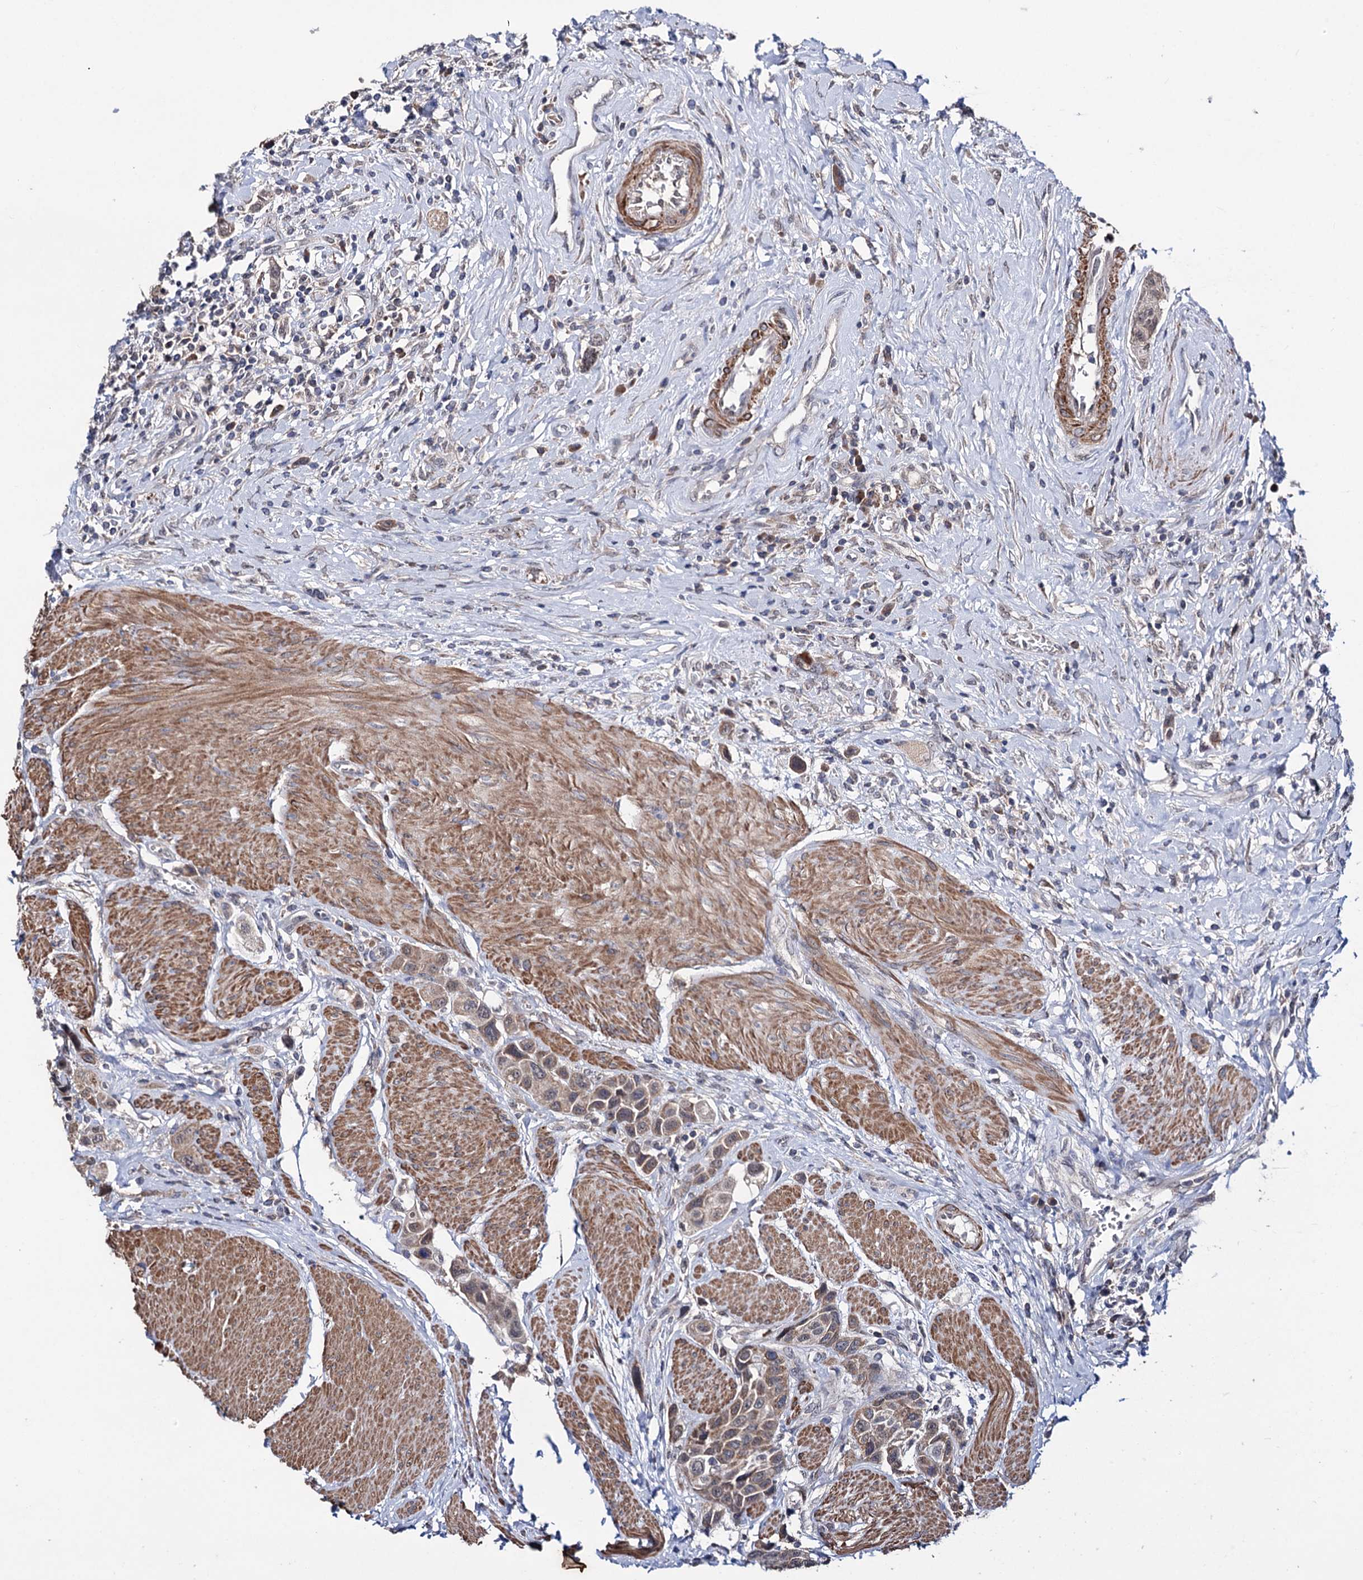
{"staining": {"intensity": "weak", "quantity": ">75%", "location": "cytoplasmic/membranous,nuclear"}, "tissue": "urothelial cancer", "cell_type": "Tumor cells", "image_type": "cancer", "snomed": [{"axis": "morphology", "description": "Urothelial carcinoma, High grade"}, {"axis": "topography", "description": "Urinary bladder"}], "caption": "Immunohistochemical staining of urothelial carcinoma (high-grade) exhibits low levels of weak cytoplasmic/membranous and nuclear positivity in about >75% of tumor cells. Immunohistochemistry (ihc) stains the protein of interest in brown and the nuclei are stained blue.", "gene": "CLPB", "patient": {"sex": "male", "age": 50}}